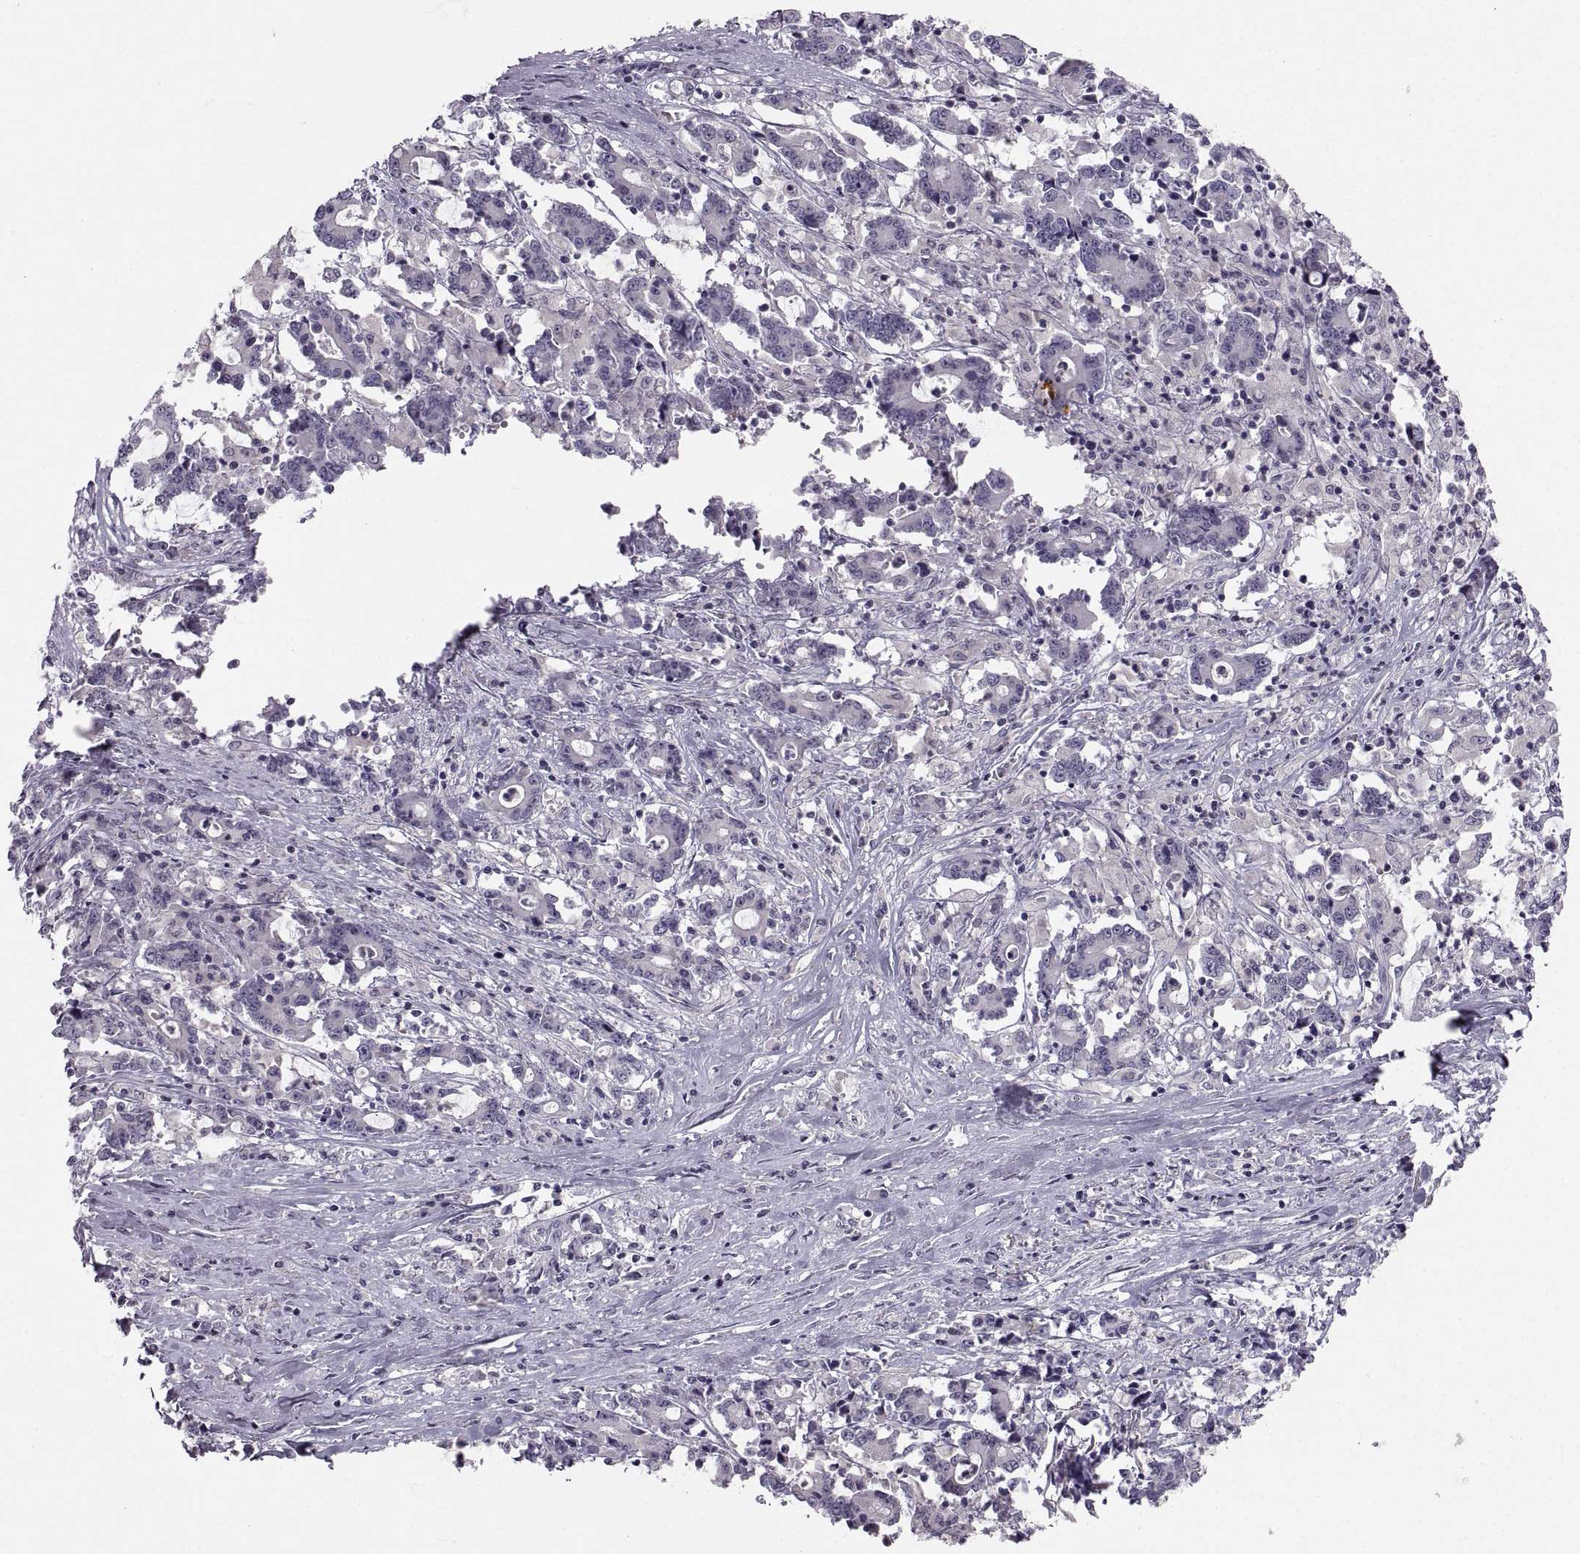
{"staining": {"intensity": "negative", "quantity": "none", "location": "none"}, "tissue": "stomach cancer", "cell_type": "Tumor cells", "image_type": "cancer", "snomed": [{"axis": "morphology", "description": "Adenocarcinoma, NOS"}, {"axis": "topography", "description": "Stomach, upper"}], "caption": "Adenocarcinoma (stomach) was stained to show a protein in brown. There is no significant staining in tumor cells.", "gene": "ZNF185", "patient": {"sex": "male", "age": 68}}